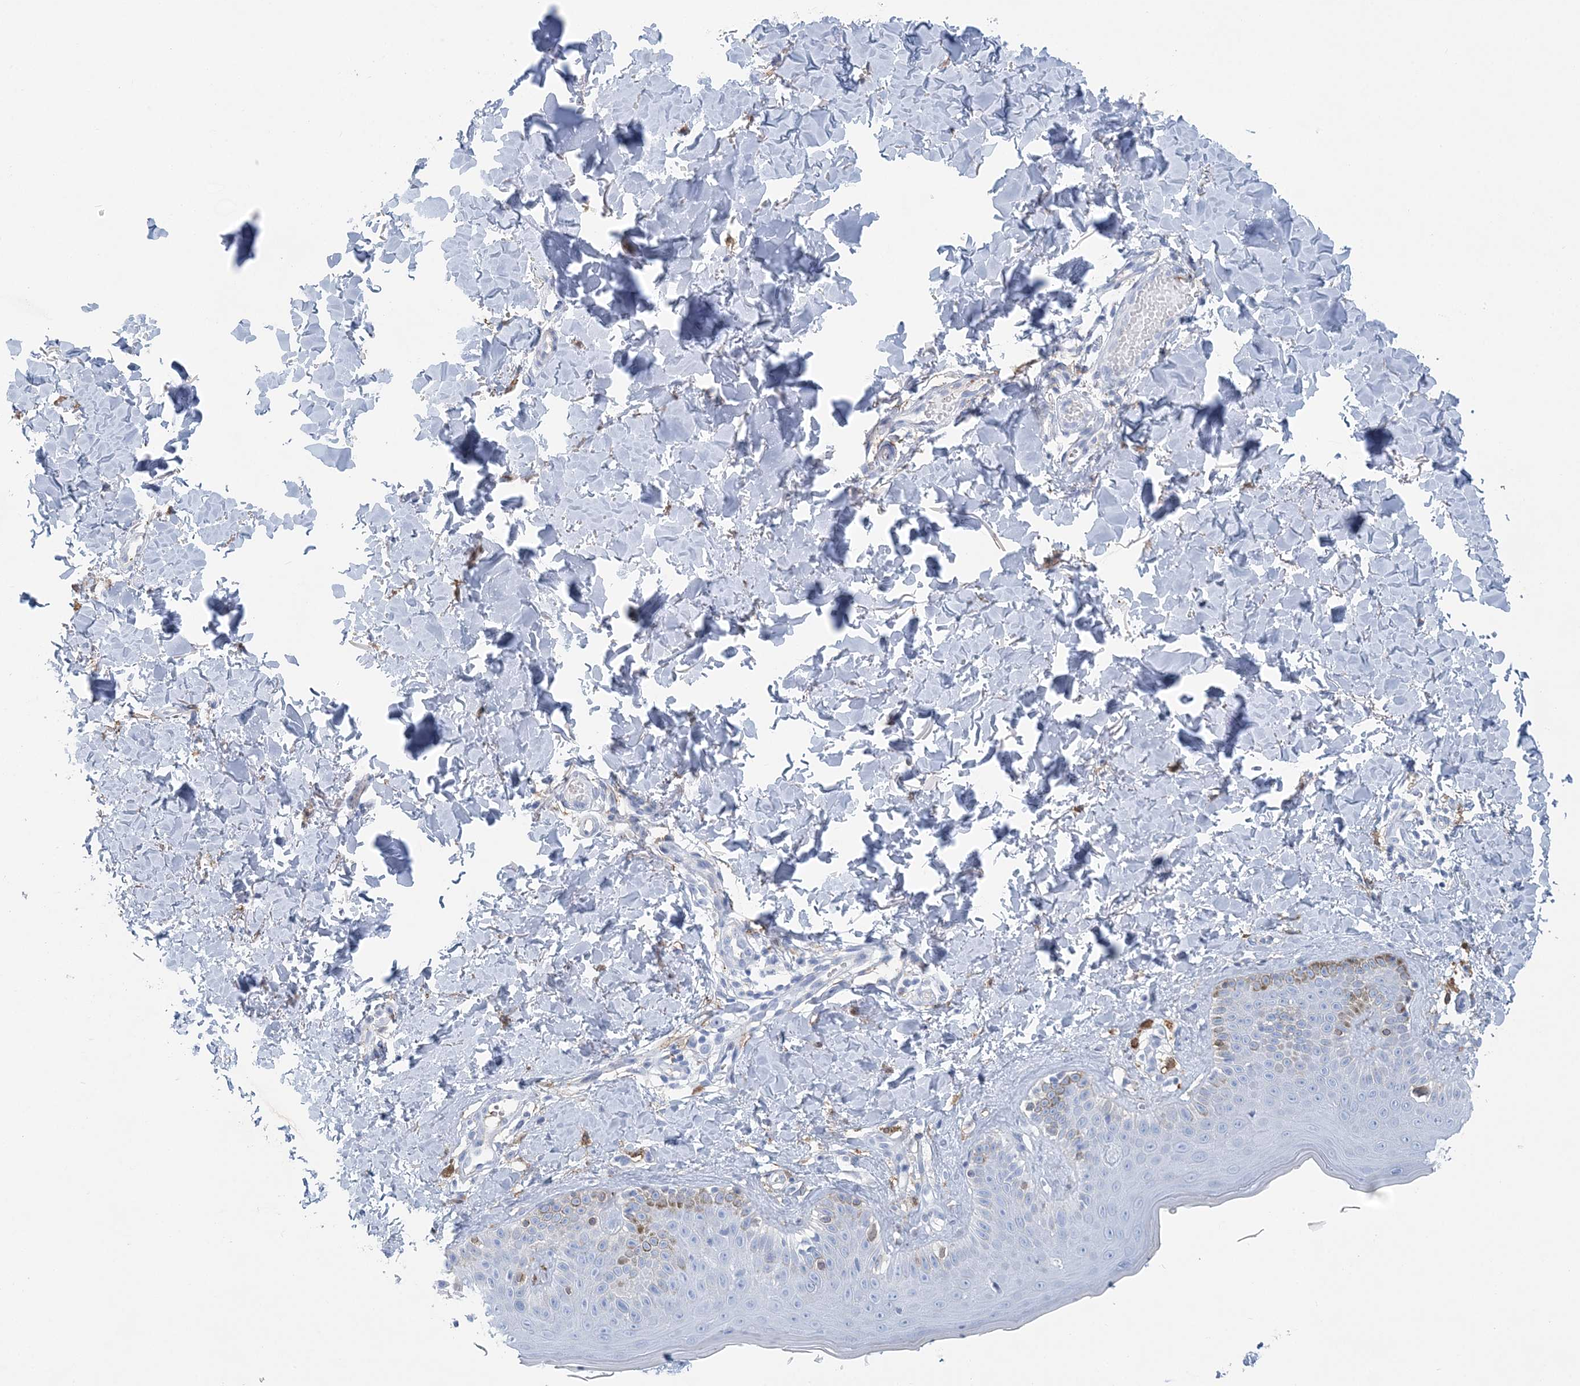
{"staining": {"intensity": "negative", "quantity": "none", "location": "none"}, "tissue": "skin", "cell_type": "Fibroblasts", "image_type": "normal", "snomed": [{"axis": "morphology", "description": "Normal tissue, NOS"}, {"axis": "topography", "description": "Skin"}], "caption": "DAB (3,3'-diaminobenzidine) immunohistochemical staining of normal human skin exhibits no significant staining in fibroblasts.", "gene": "NKX6", "patient": {"sex": "male", "age": 52}}